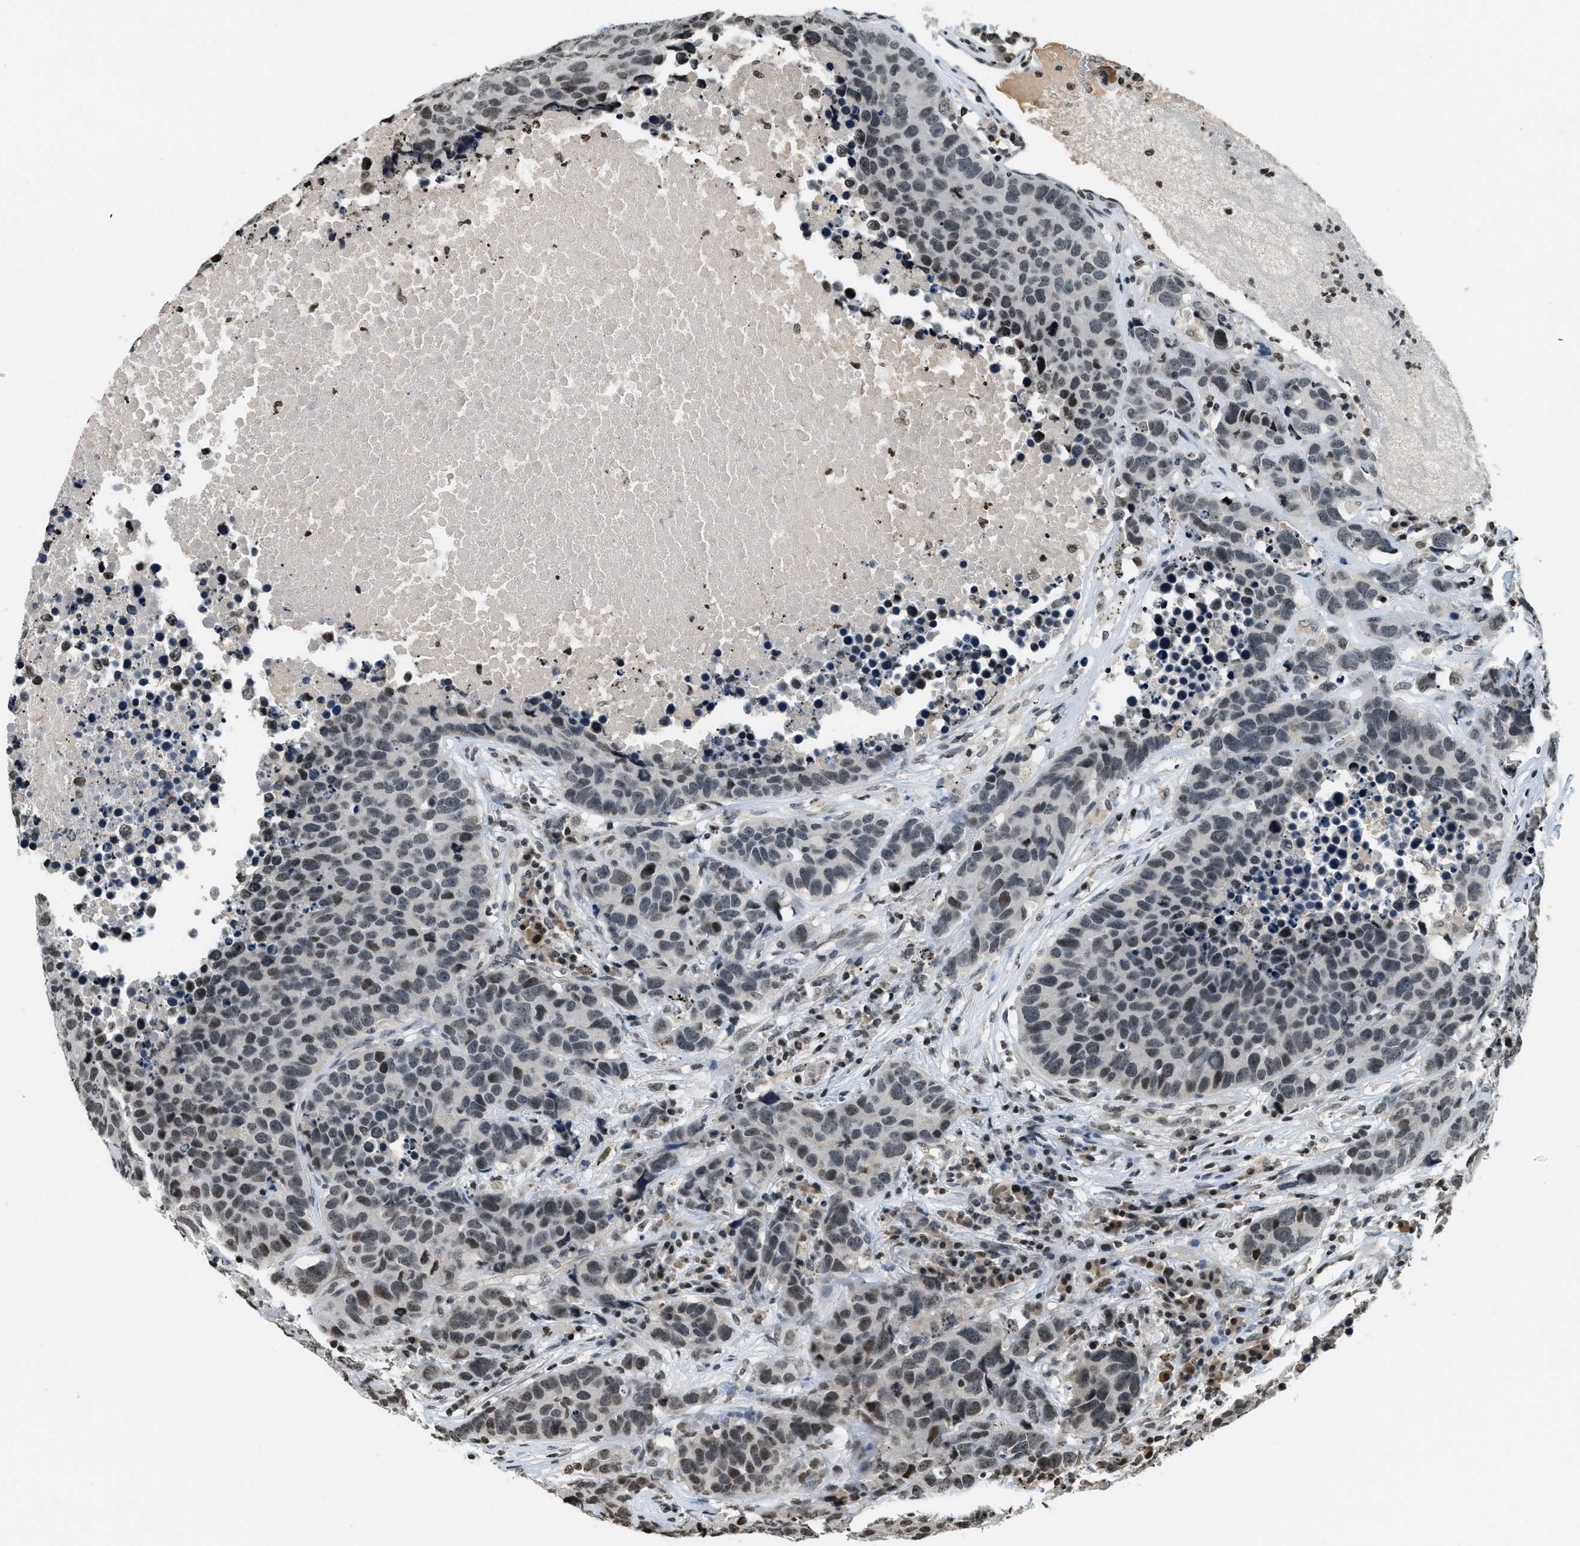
{"staining": {"intensity": "moderate", "quantity": "<25%", "location": "nuclear"}, "tissue": "carcinoid", "cell_type": "Tumor cells", "image_type": "cancer", "snomed": [{"axis": "morphology", "description": "Carcinoid, malignant, NOS"}, {"axis": "topography", "description": "Lung"}], "caption": "High-magnification brightfield microscopy of carcinoid stained with DAB (3,3'-diaminobenzidine) (brown) and counterstained with hematoxylin (blue). tumor cells exhibit moderate nuclear expression is appreciated in about<25% of cells.", "gene": "LDB2", "patient": {"sex": "male", "age": 60}}